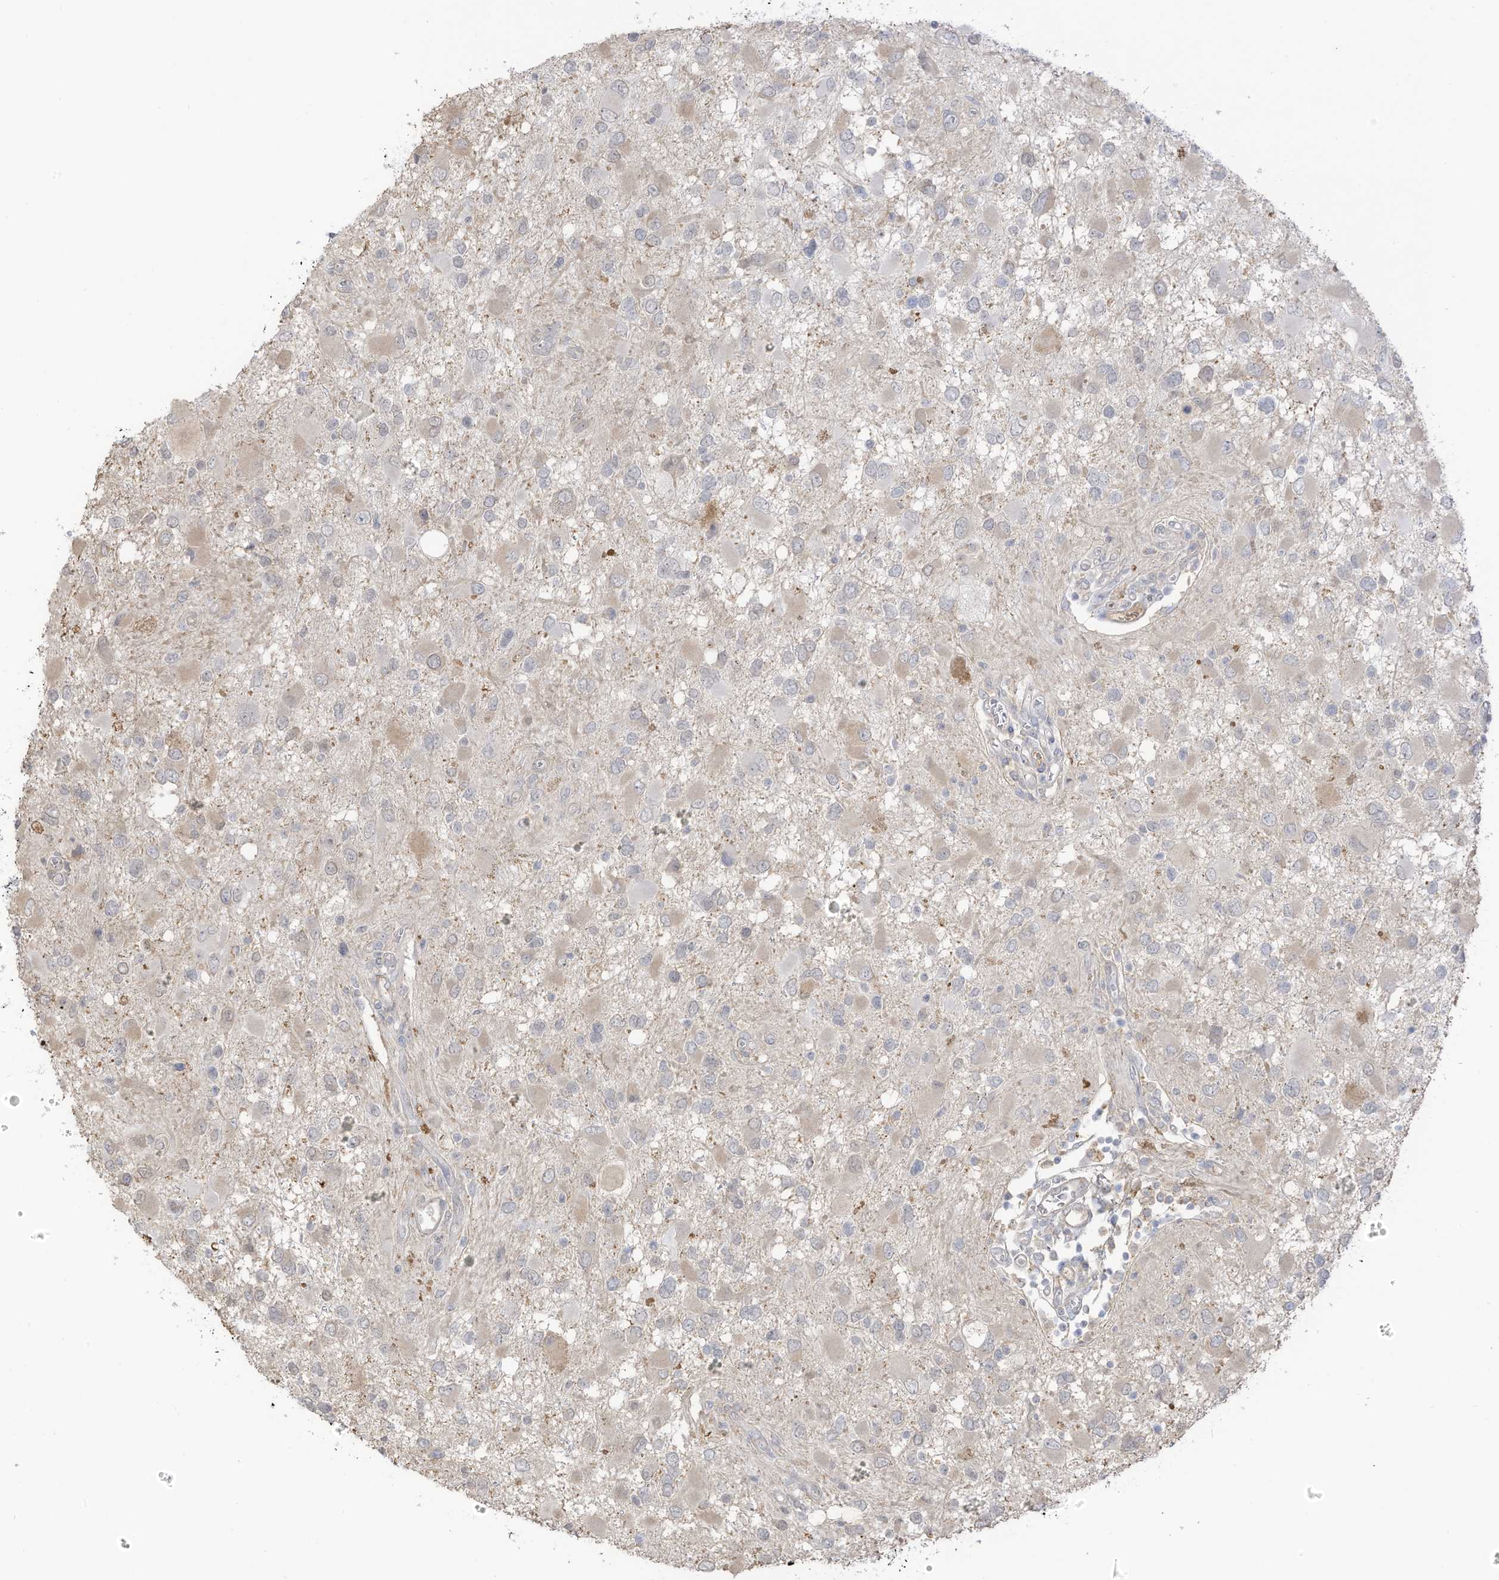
{"staining": {"intensity": "negative", "quantity": "none", "location": "none"}, "tissue": "glioma", "cell_type": "Tumor cells", "image_type": "cancer", "snomed": [{"axis": "morphology", "description": "Glioma, malignant, High grade"}, {"axis": "topography", "description": "Brain"}], "caption": "This is an immunohistochemistry (IHC) image of glioma. There is no staining in tumor cells.", "gene": "HSD17B13", "patient": {"sex": "male", "age": 53}}